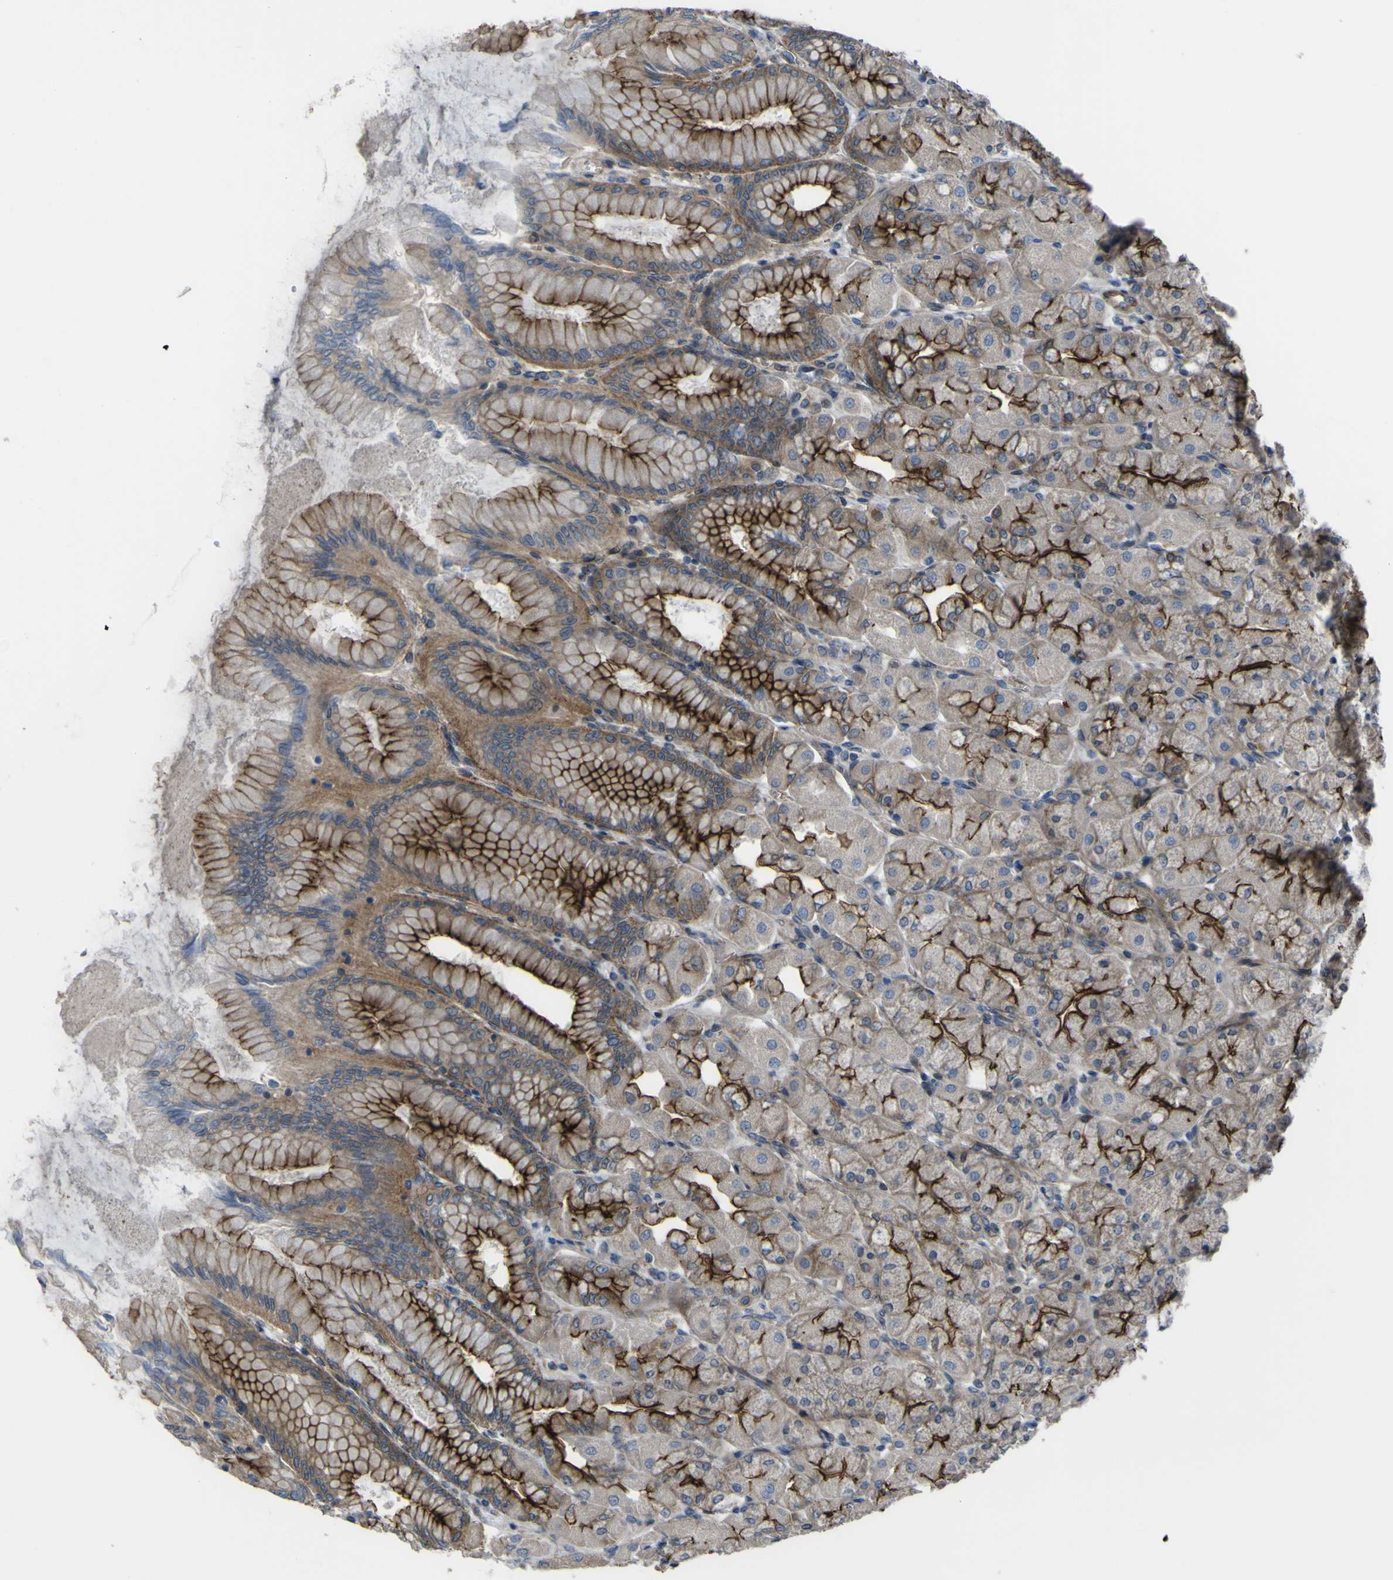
{"staining": {"intensity": "strong", "quantity": "25%-75%", "location": "cytoplasmic/membranous"}, "tissue": "stomach", "cell_type": "Glandular cells", "image_type": "normal", "snomed": [{"axis": "morphology", "description": "Normal tissue, NOS"}, {"axis": "topography", "description": "Stomach, upper"}], "caption": "Protein staining shows strong cytoplasmic/membranous positivity in about 25%-75% of glandular cells in unremarkable stomach.", "gene": "FBXO30", "patient": {"sex": "female", "age": 56}}